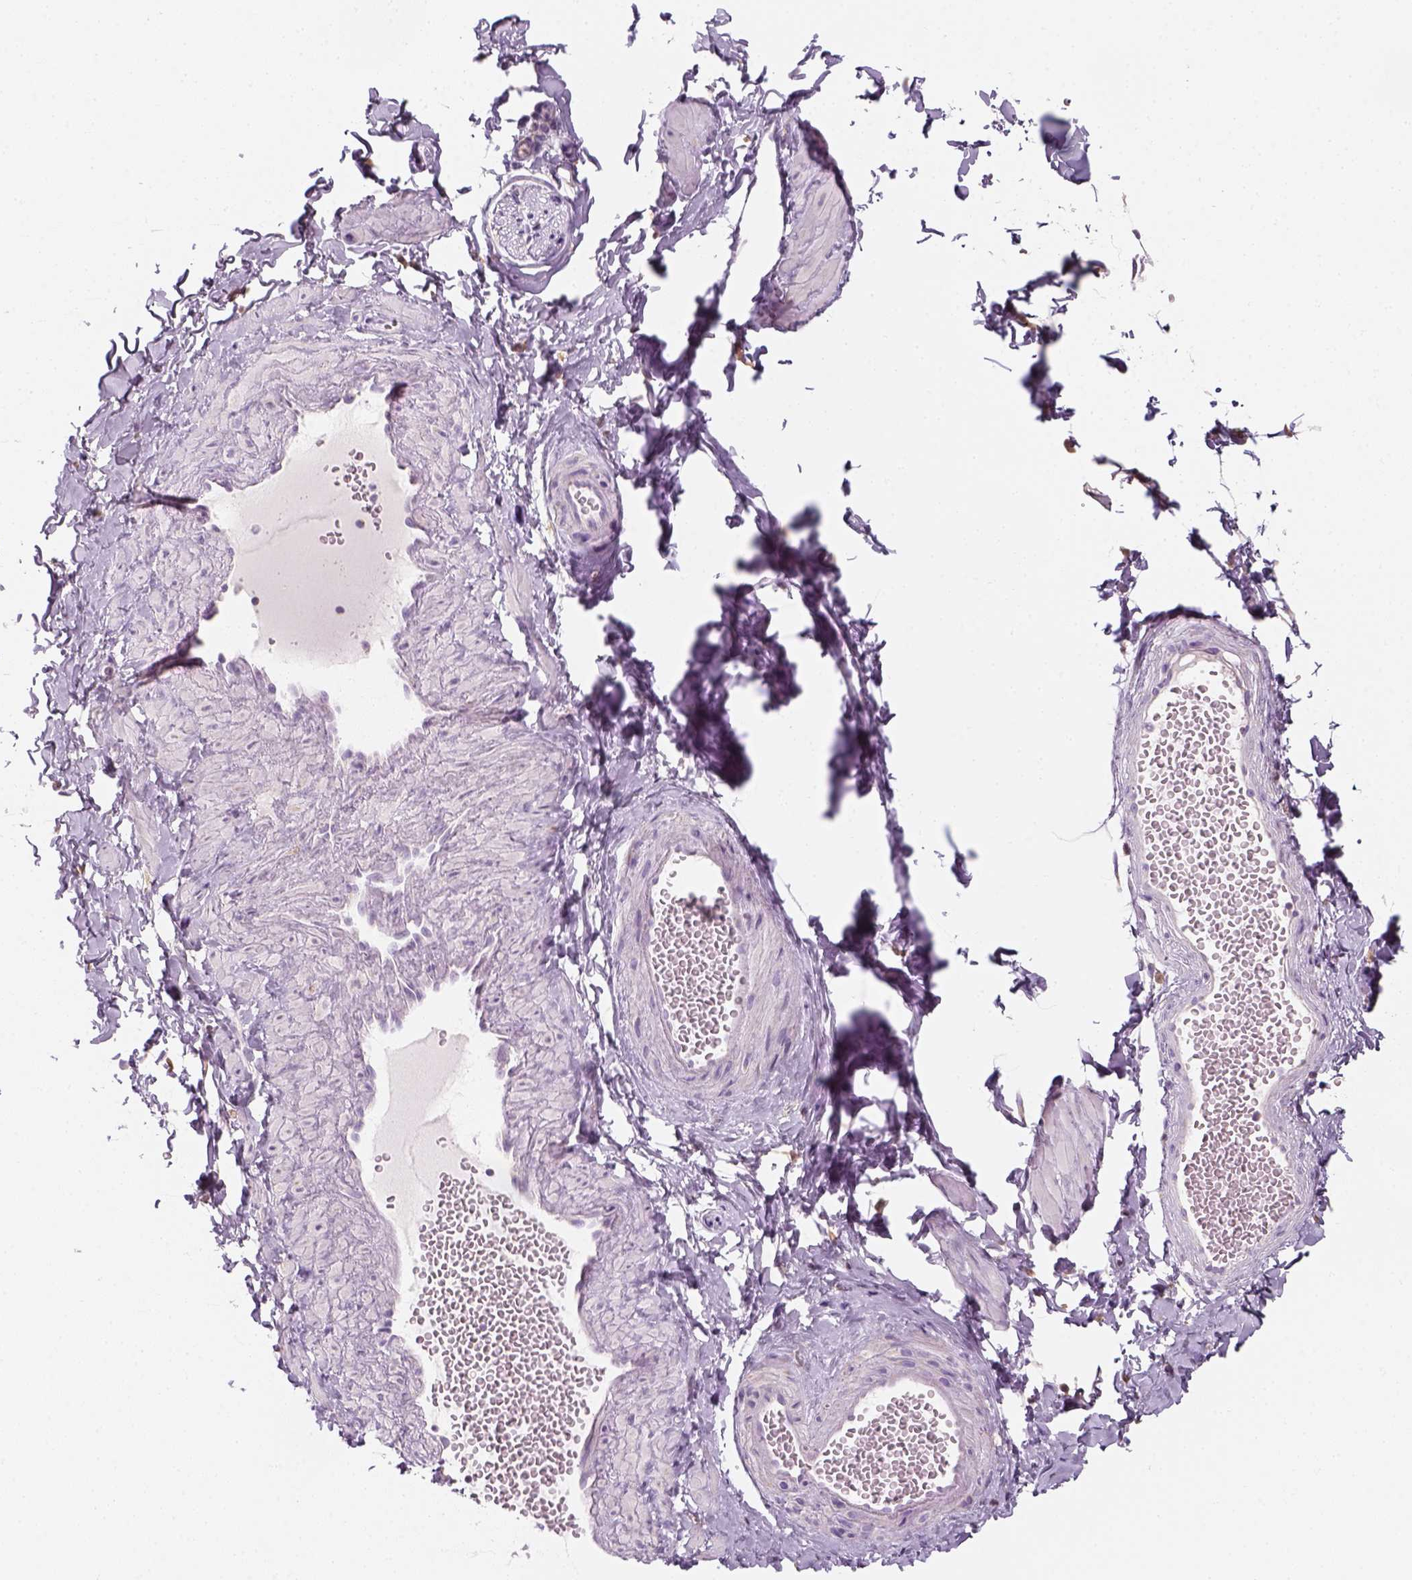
{"staining": {"intensity": "negative", "quantity": "none", "location": "none"}, "tissue": "adipose tissue", "cell_type": "Adipocytes", "image_type": "normal", "snomed": [{"axis": "morphology", "description": "Normal tissue, NOS"}, {"axis": "topography", "description": "Smooth muscle"}, {"axis": "topography", "description": "Peripheral nerve tissue"}], "caption": "Adipocytes show no significant protein expression in unremarkable adipose tissue.", "gene": "AWAT2", "patient": {"sex": "male", "age": 22}}